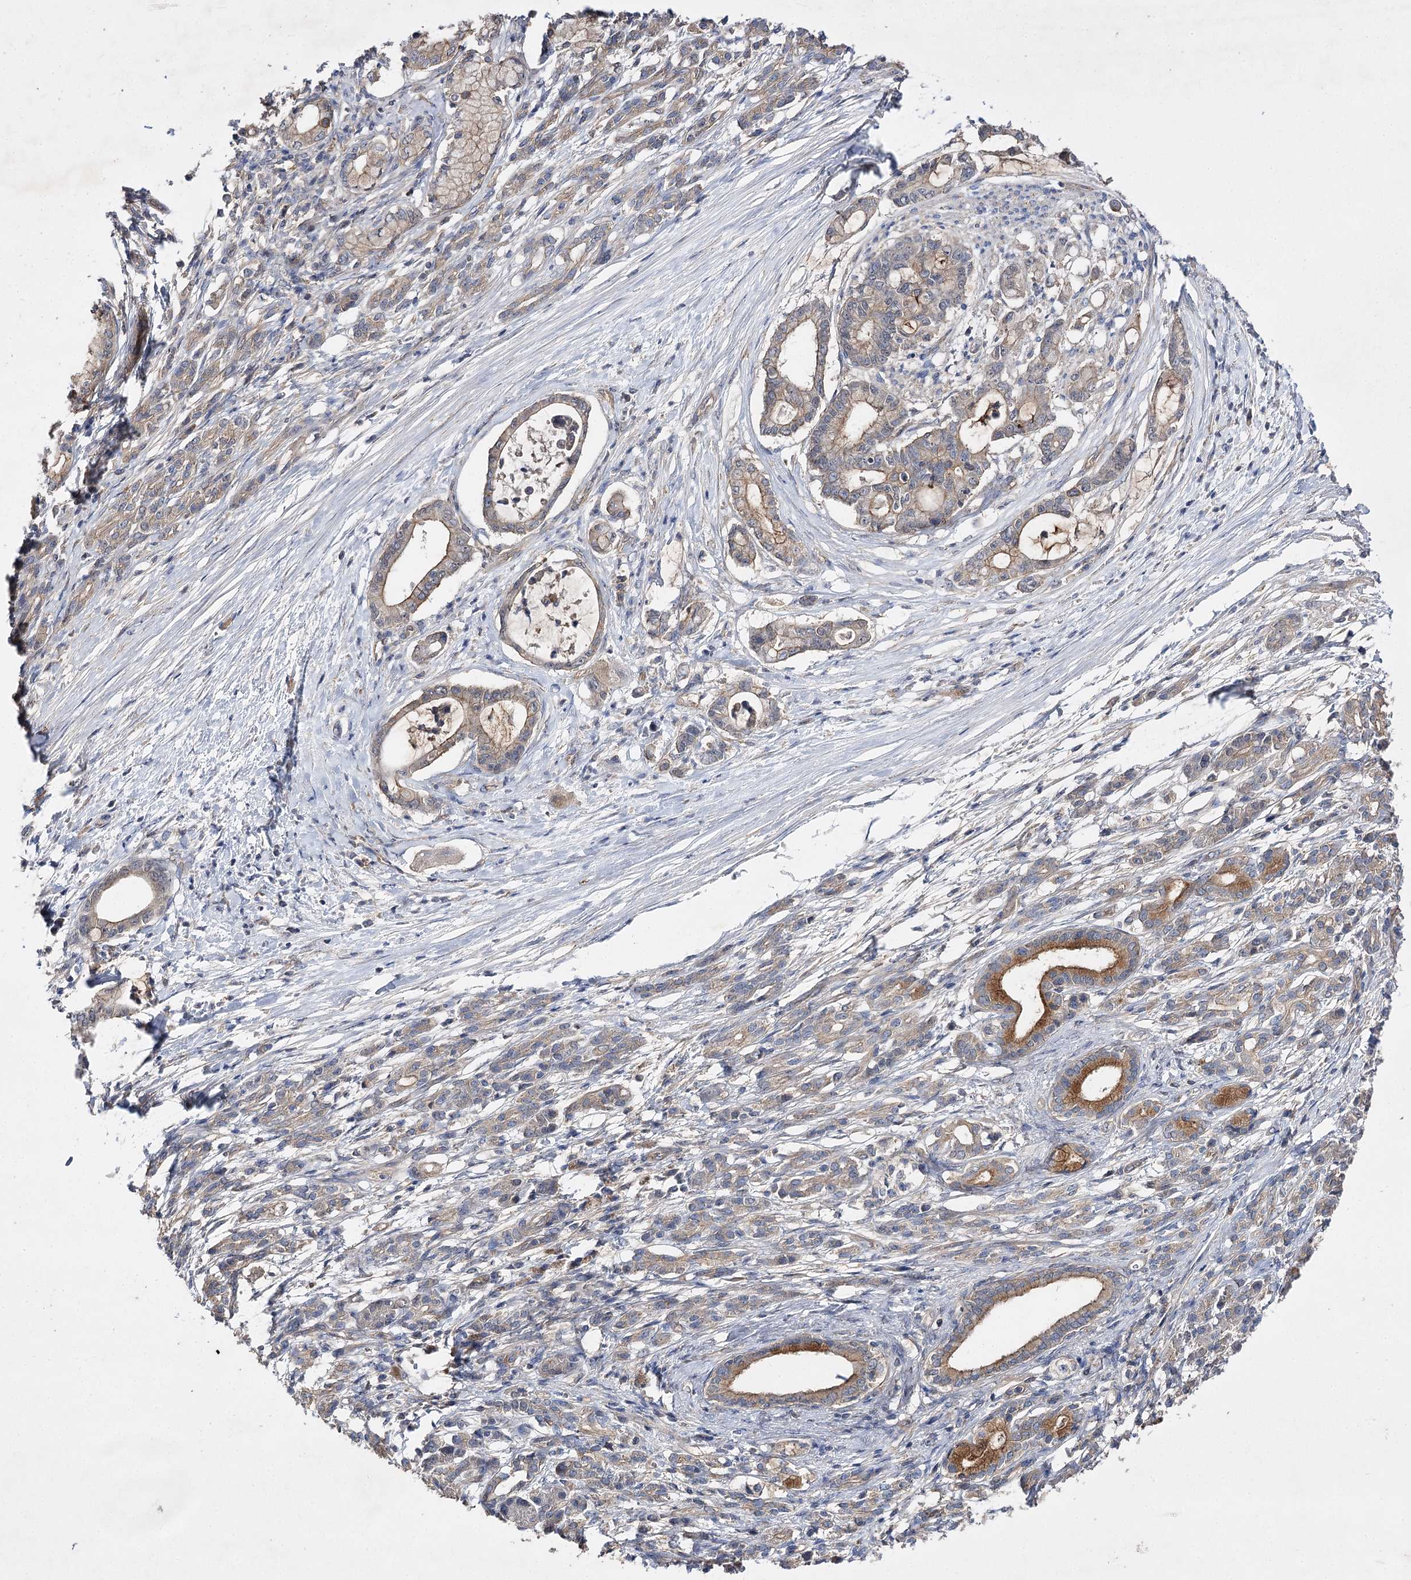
{"staining": {"intensity": "weak", "quantity": "<25%", "location": "cytoplasmic/membranous"}, "tissue": "pancreatic cancer", "cell_type": "Tumor cells", "image_type": "cancer", "snomed": [{"axis": "morphology", "description": "Adenocarcinoma, NOS"}, {"axis": "topography", "description": "Pancreas"}], "caption": "DAB (3,3'-diaminobenzidine) immunohistochemical staining of pancreatic adenocarcinoma exhibits no significant positivity in tumor cells.", "gene": "BCR", "patient": {"sex": "female", "age": 55}}